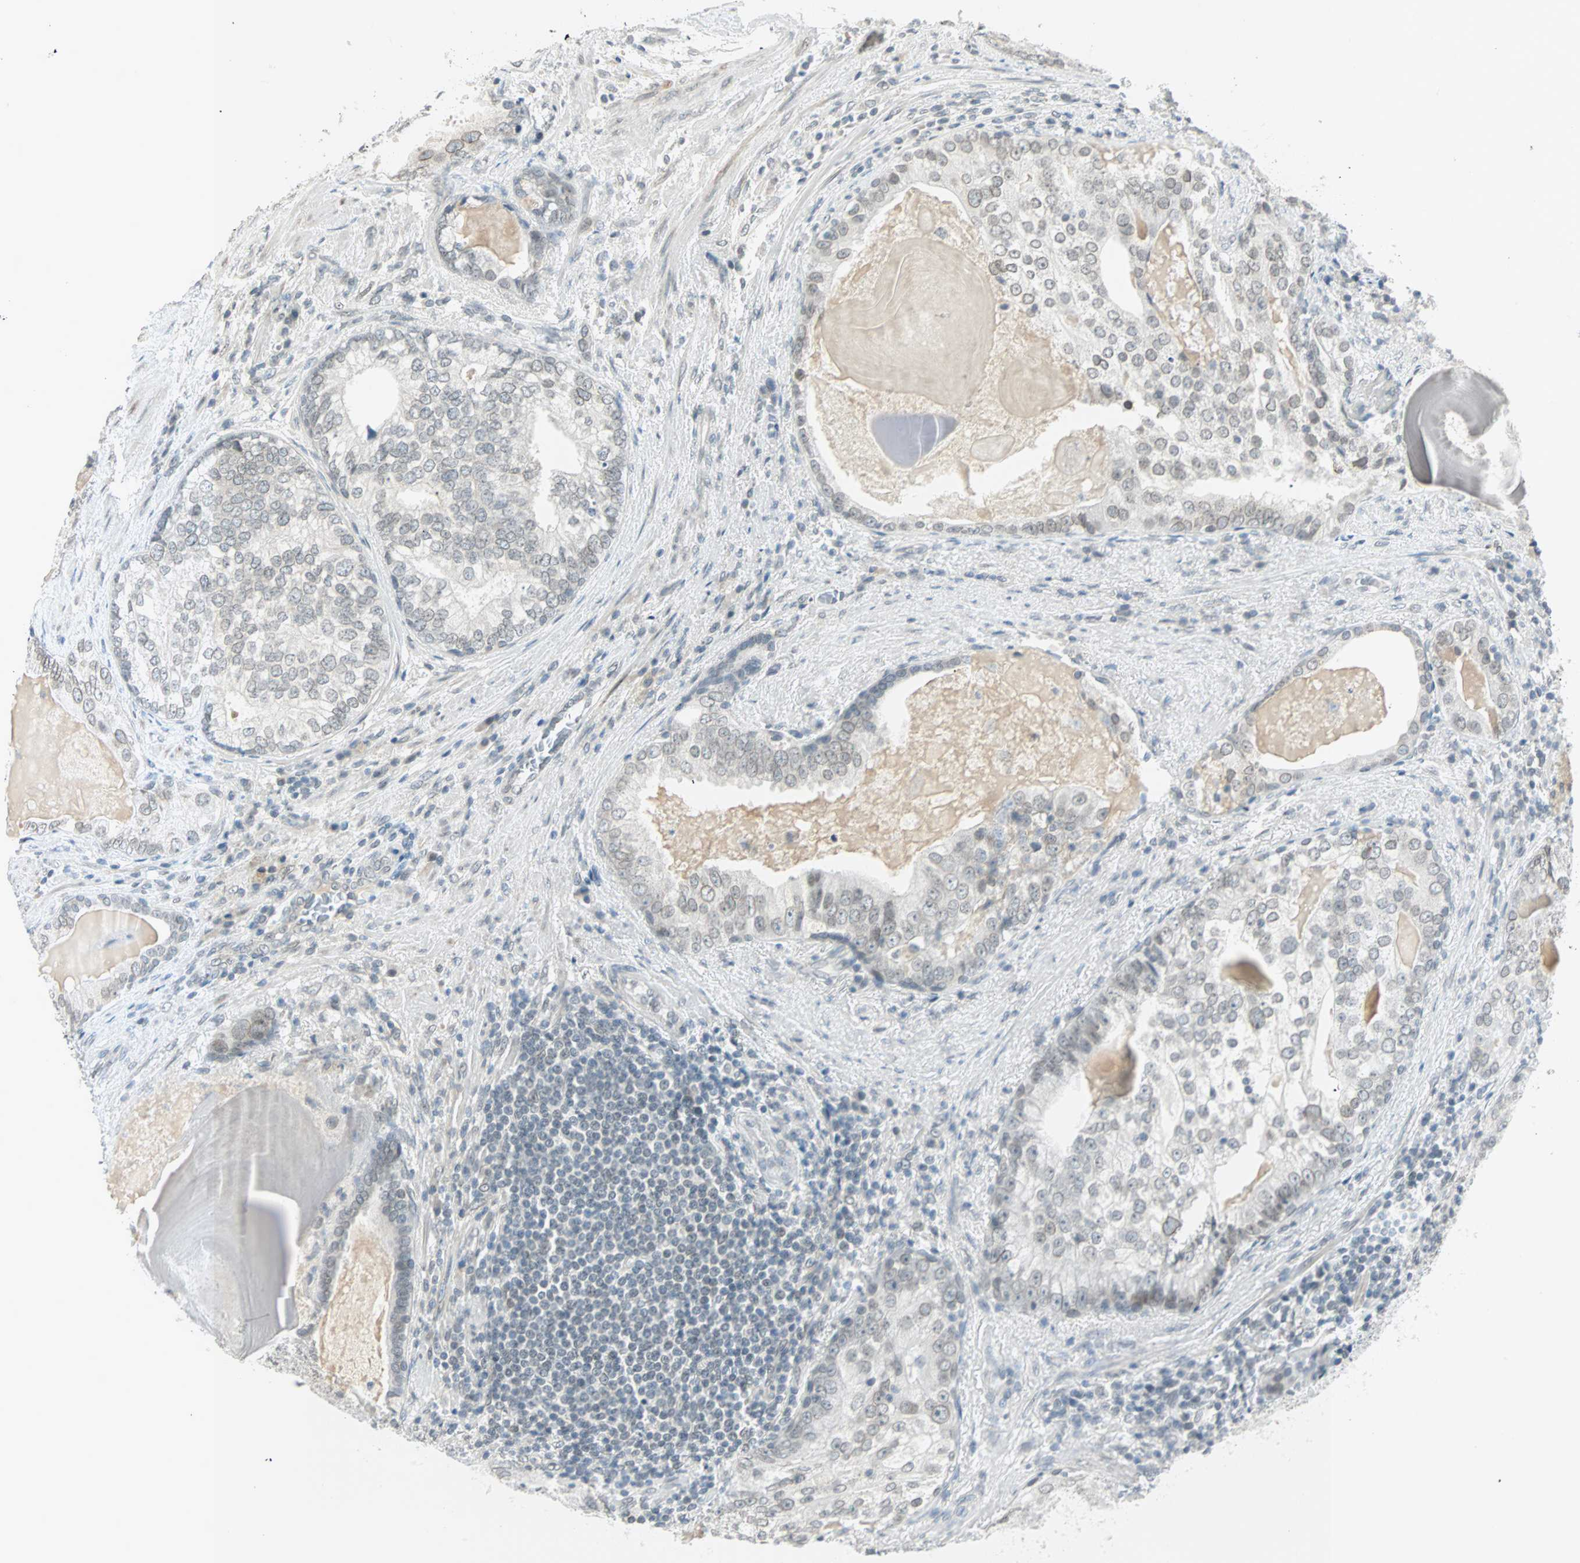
{"staining": {"intensity": "negative", "quantity": "none", "location": "none"}, "tissue": "prostate cancer", "cell_type": "Tumor cells", "image_type": "cancer", "snomed": [{"axis": "morphology", "description": "Adenocarcinoma, High grade"}, {"axis": "topography", "description": "Prostate"}], "caption": "A photomicrograph of prostate cancer stained for a protein demonstrates no brown staining in tumor cells. Nuclei are stained in blue.", "gene": "BCAN", "patient": {"sex": "male", "age": 66}}